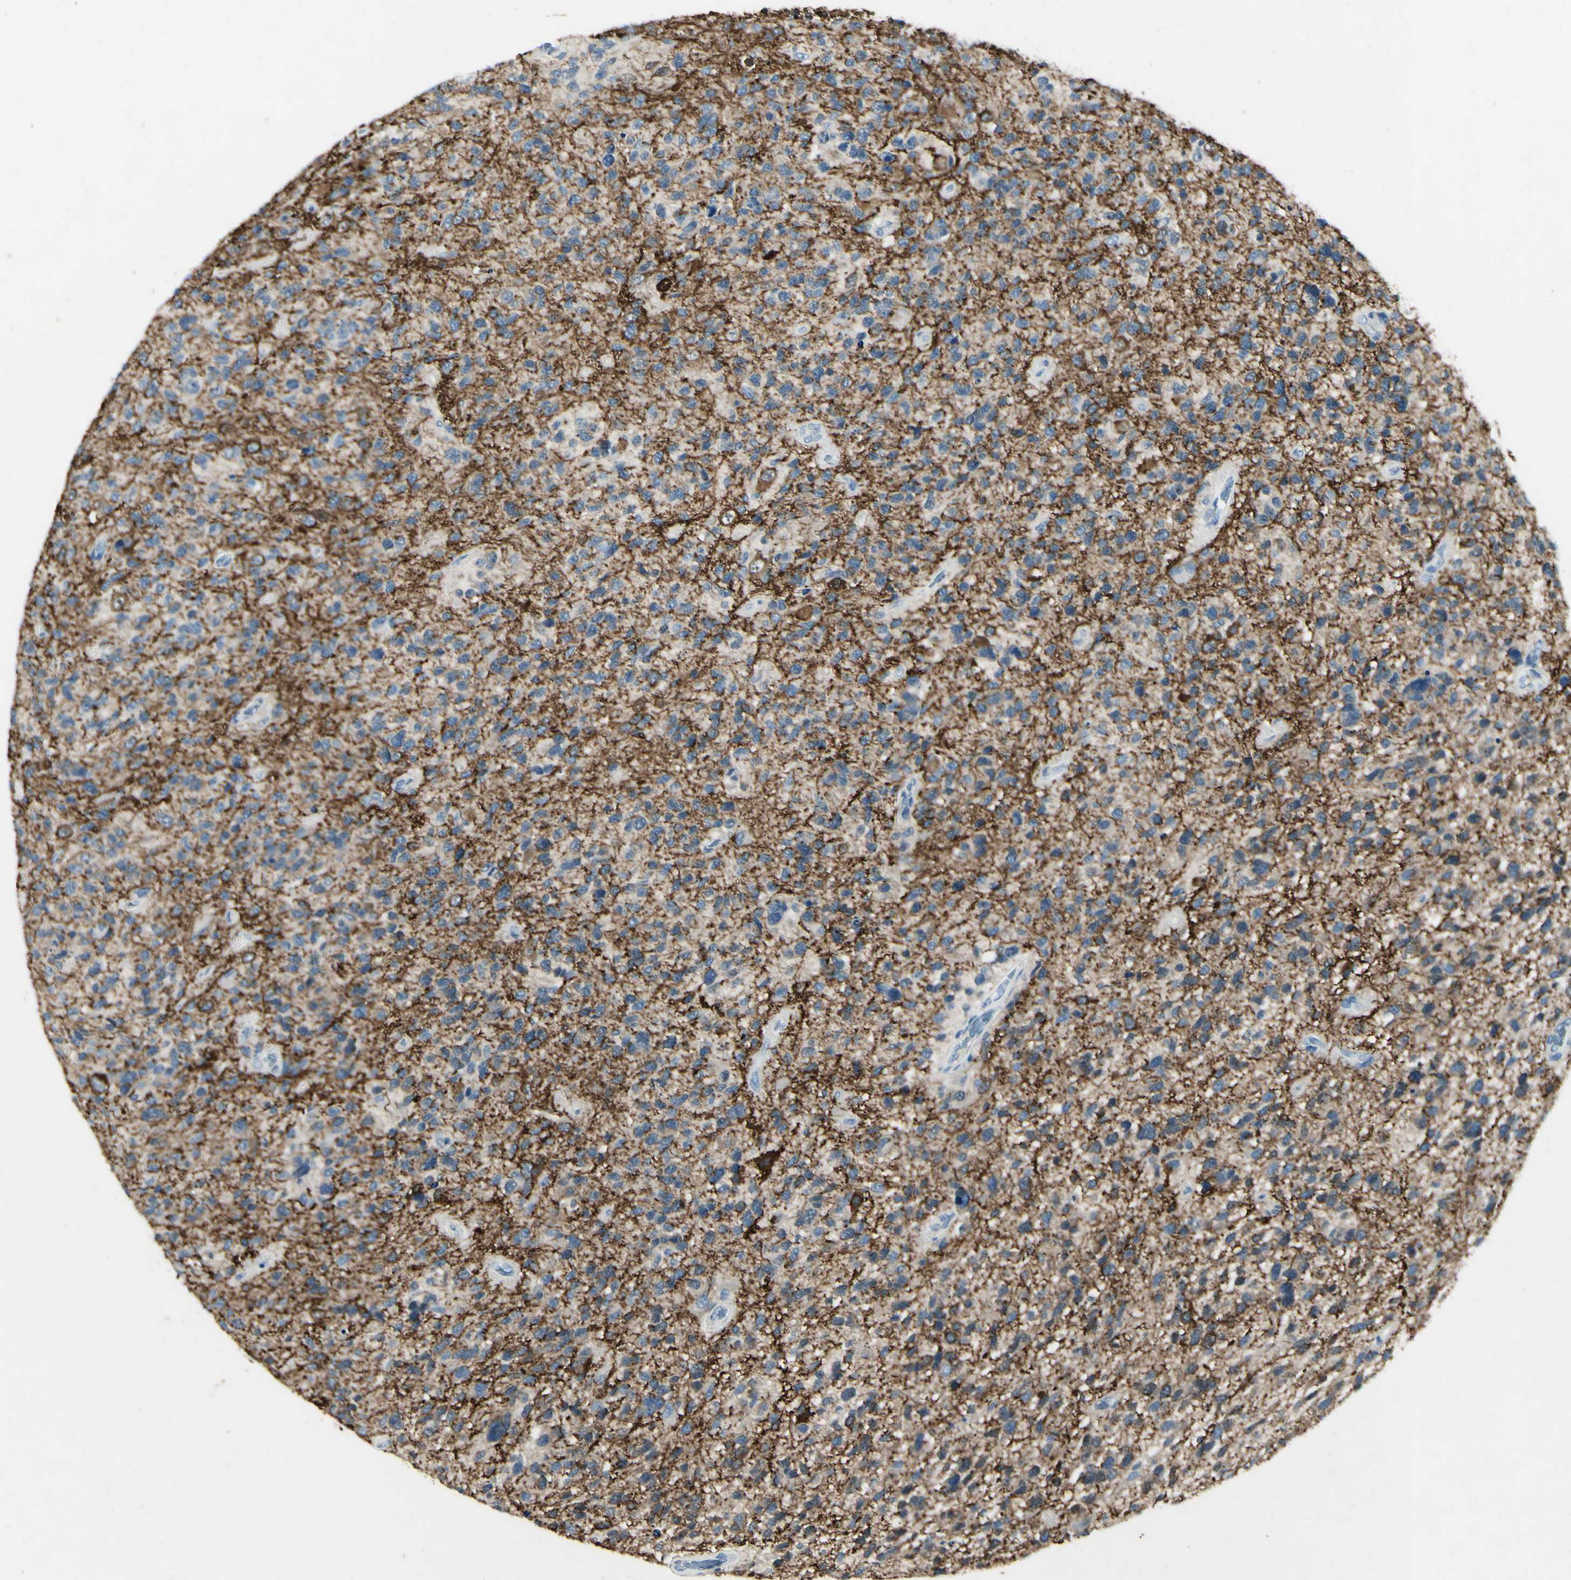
{"staining": {"intensity": "moderate", "quantity": "<25%", "location": "cytoplasmic/membranous"}, "tissue": "glioma", "cell_type": "Tumor cells", "image_type": "cancer", "snomed": [{"axis": "morphology", "description": "Glioma, malignant, High grade"}, {"axis": "topography", "description": "Brain"}], "caption": "Malignant glioma (high-grade) tissue exhibits moderate cytoplasmic/membranous positivity in about <25% of tumor cells", "gene": "SNAP91", "patient": {"sex": "female", "age": 58}}